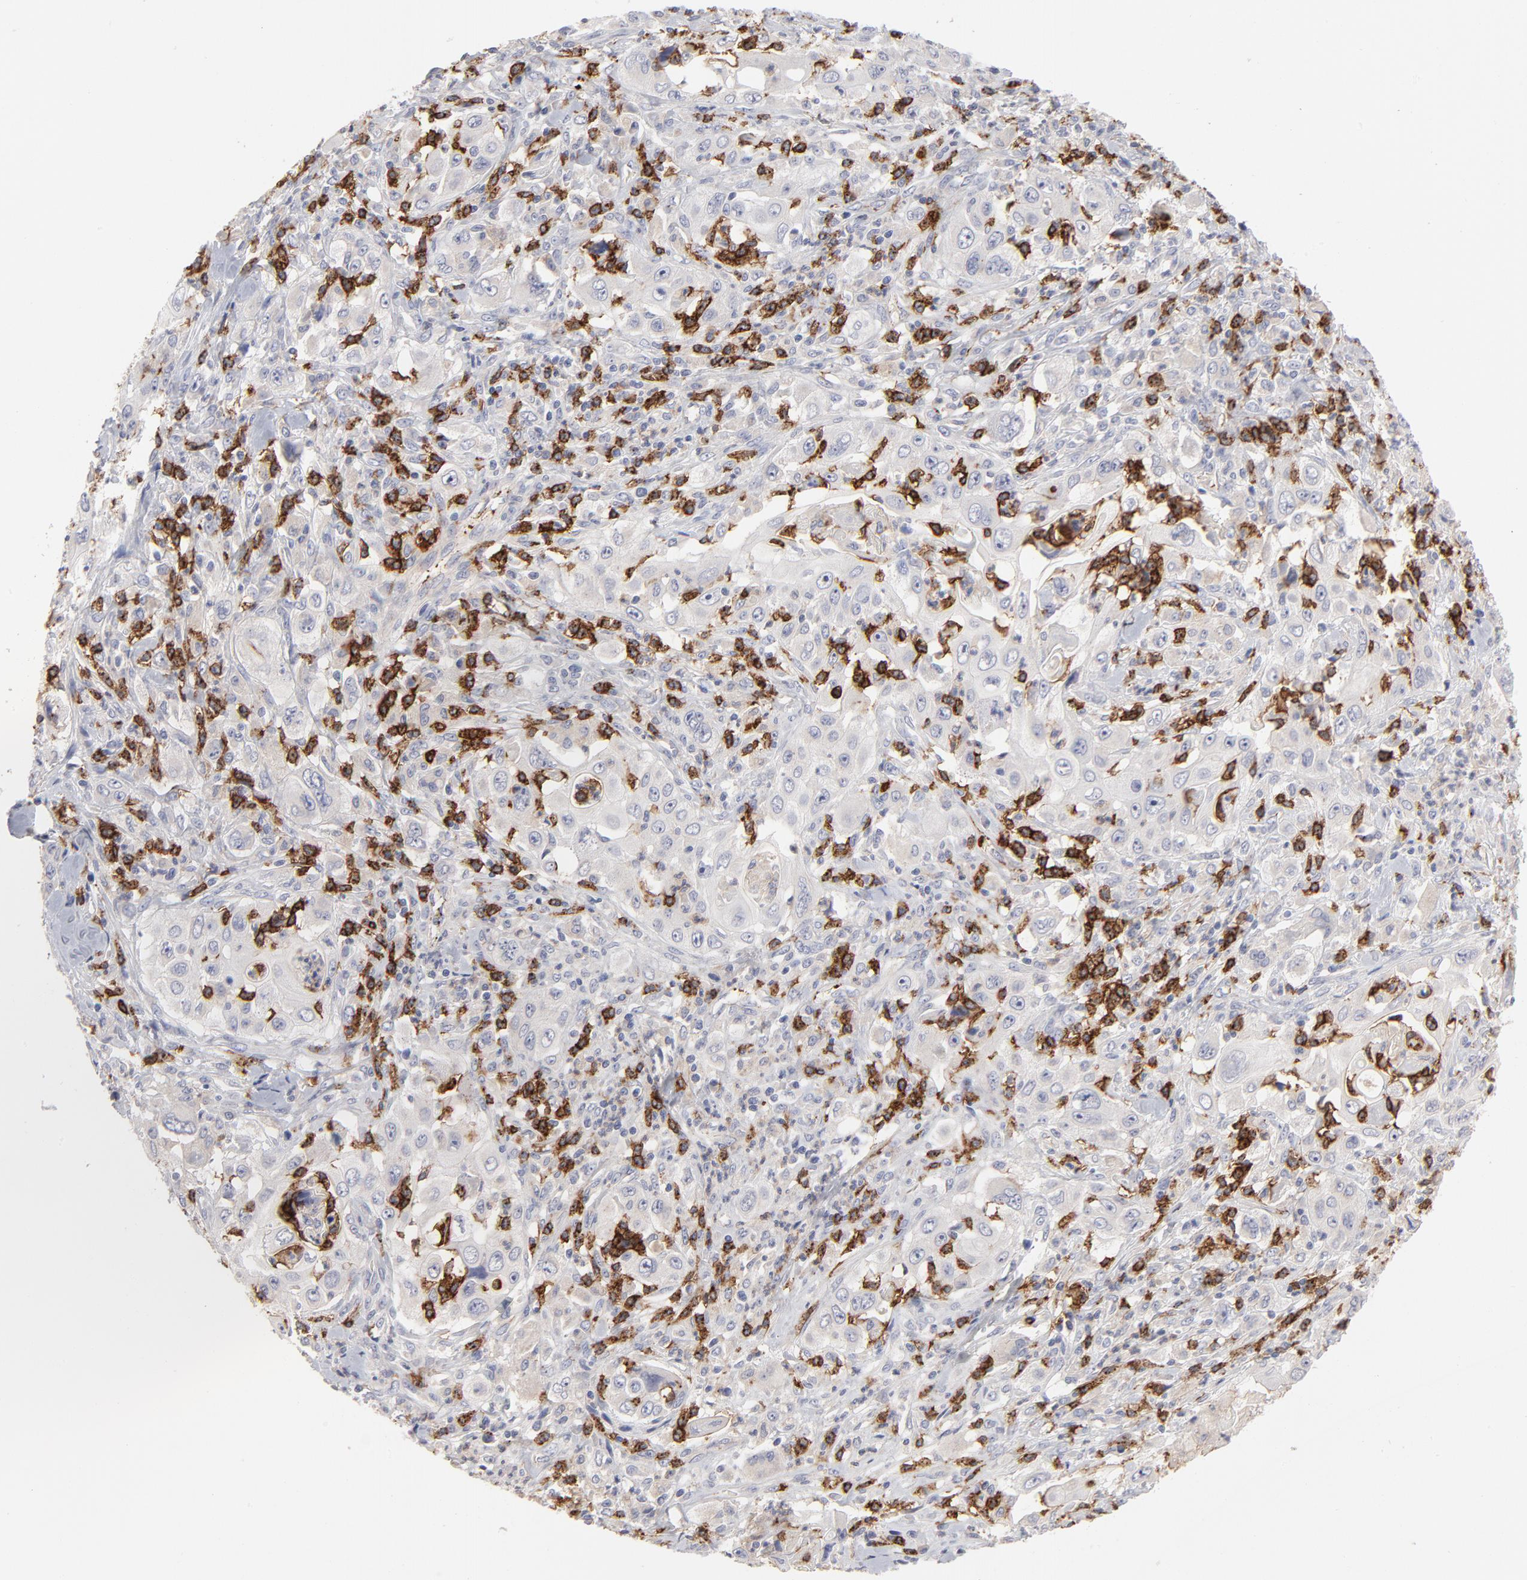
{"staining": {"intensity": "negative", "quantity": "none", "location": "none"}, "tissue": "pancreatic cancer", "cell_type": "Tumor cells", "image_type": "cancer", "snomed": [{"axis": "morphology", "description": "Adenocarcinoma, NOS"}, {"axis": "topography", "description": "Pancreas"}], "caption": "Immunohistochemical staining of pancreatic adenocarcinoma reveals no significant positivity in tumor cells. (DAB (3,3'-diaminobenzidine) immunohistochemistry (IHC), high magnification).", "gene": "CCR3", "patient": {"sex": "male", "age": 70}}